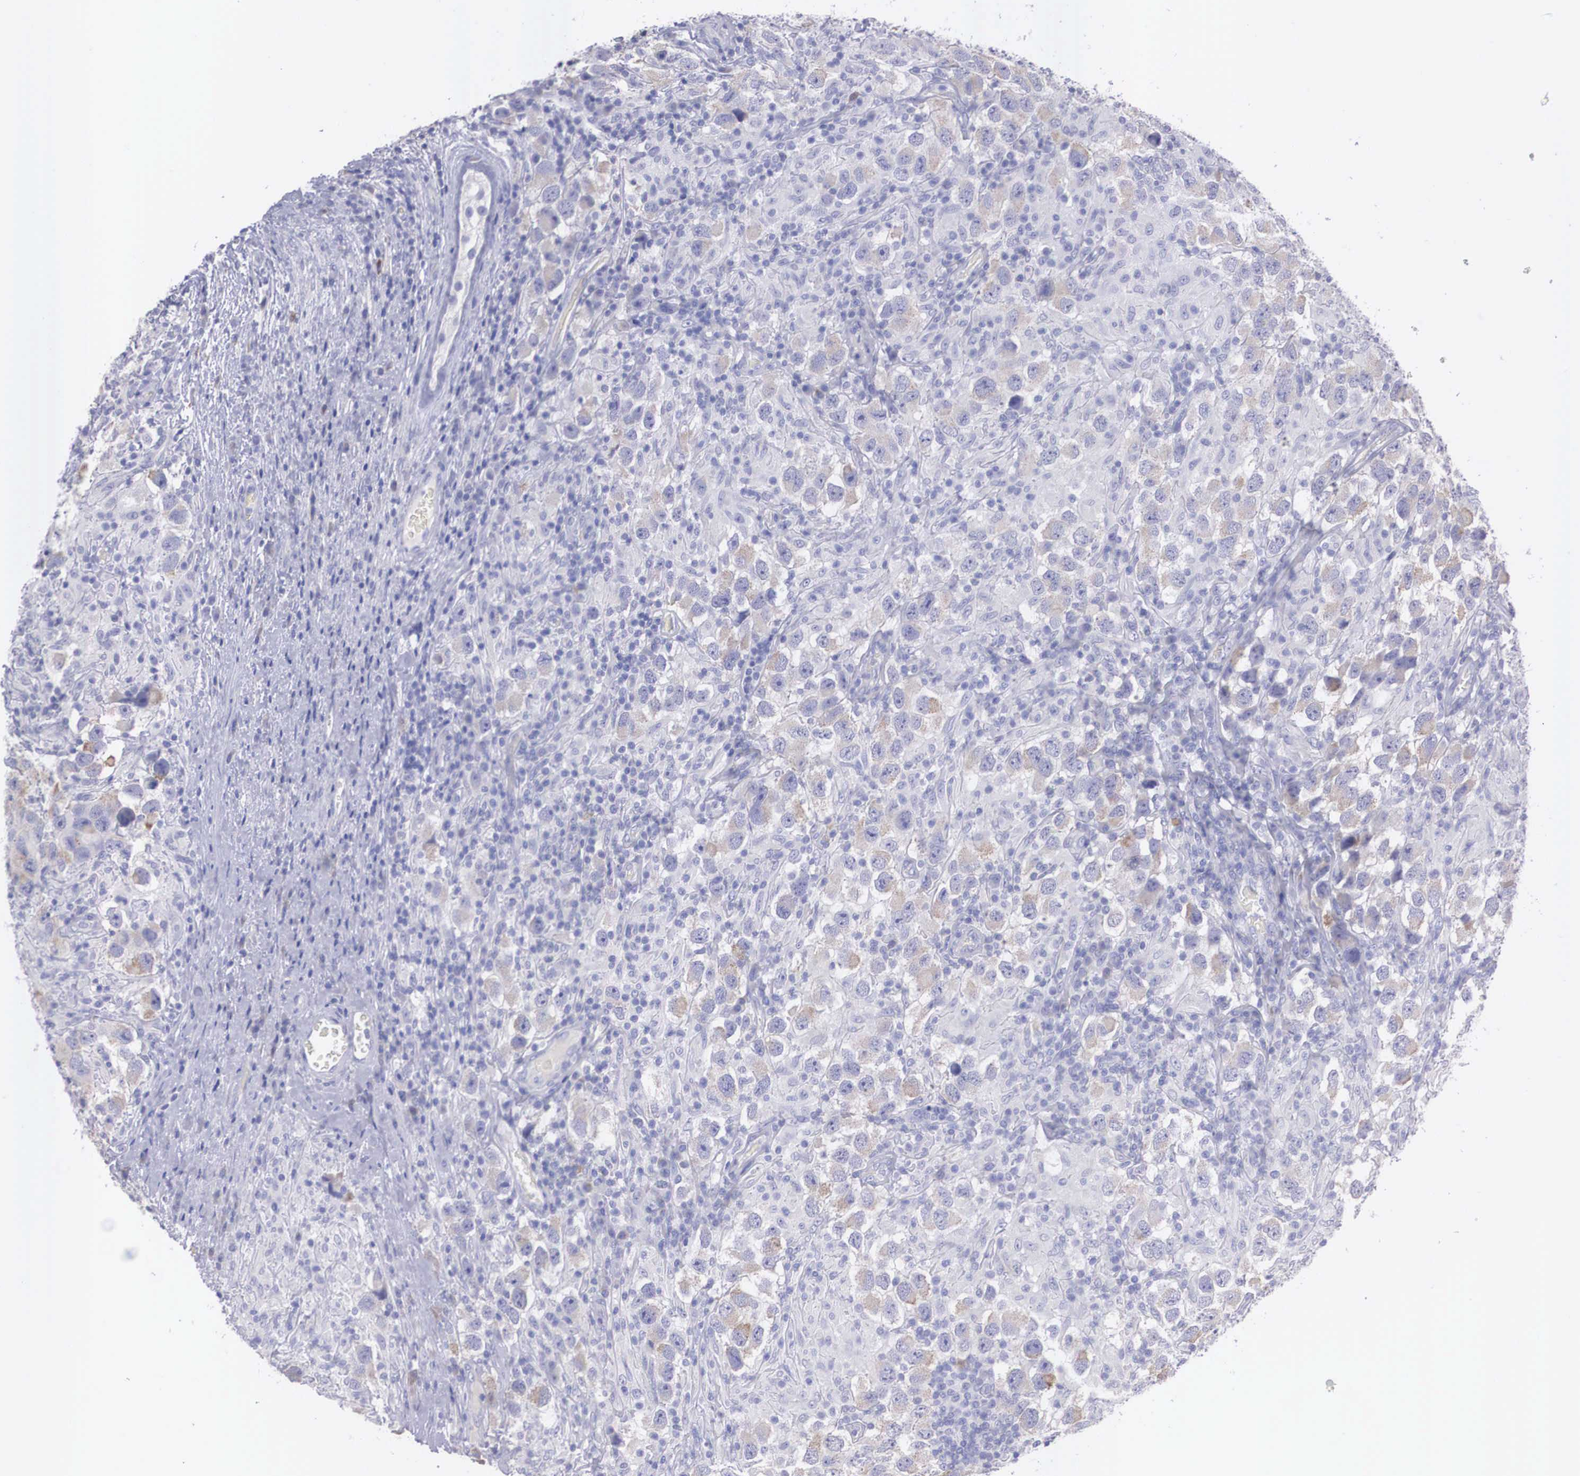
{"staining": {"intensity": "moderate", "quantity": "<25%", "location": "cytoplasmic/membranous"}, "tissue": "testis cancer", "cell_type": "Tumor cells", "image_type": "cancer", "snomed": [{"axis": "morphology", "description": "Carcinoma, Embryonal, NOS"}, {"axis": "topography", "description": "Testis"}], "caption": "There is low levels of moderate cytoplasmic/membranous staining in tumor cells of embryonal carcinoma (testis), as demonstrated by immunohistochemical staining (brown color).", "gene": "REPS2", "patient": {"sex": "male", "age": 21}}